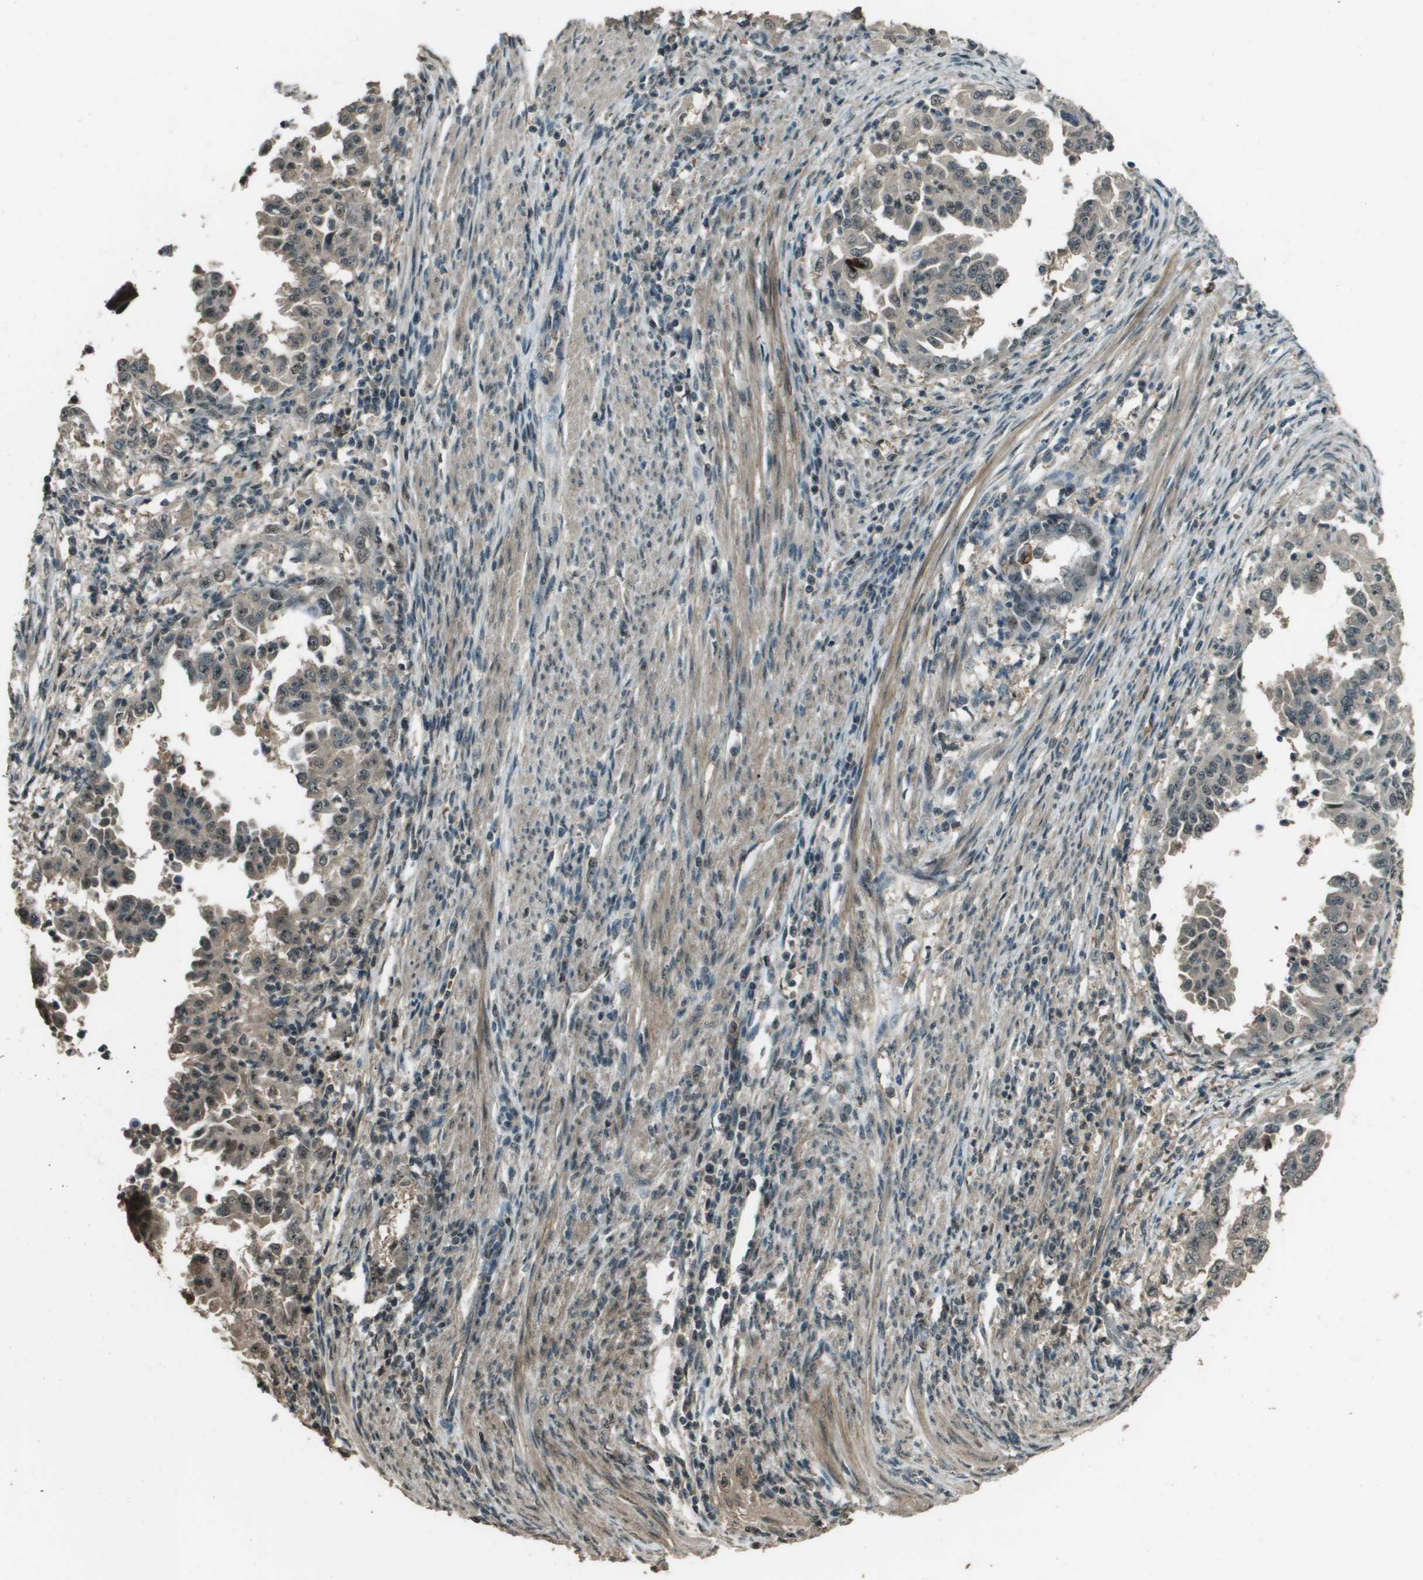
{"staining": {"intensity": "weak", "quantity": "25%-75%", "location": "cytoplasmic/membranous"}, "tissue": "endometrial cancer", "cell_type": "Tumor cells", "image_type": "cancer", "snomed": [{"axis": "morphology", "description": "Adenocarcinoma, NOS"}, {"axis": "topography", "description": "Endometrium"}], "caption": "Endometrial cancer (adenocarcinoma) stained with a brown dye reveals weak cytoplasmic/membranous positive staining in about 25%-75% of tumor cells.", "gene": "SDC3", "patient": {"sex": "female", "age": 85}}